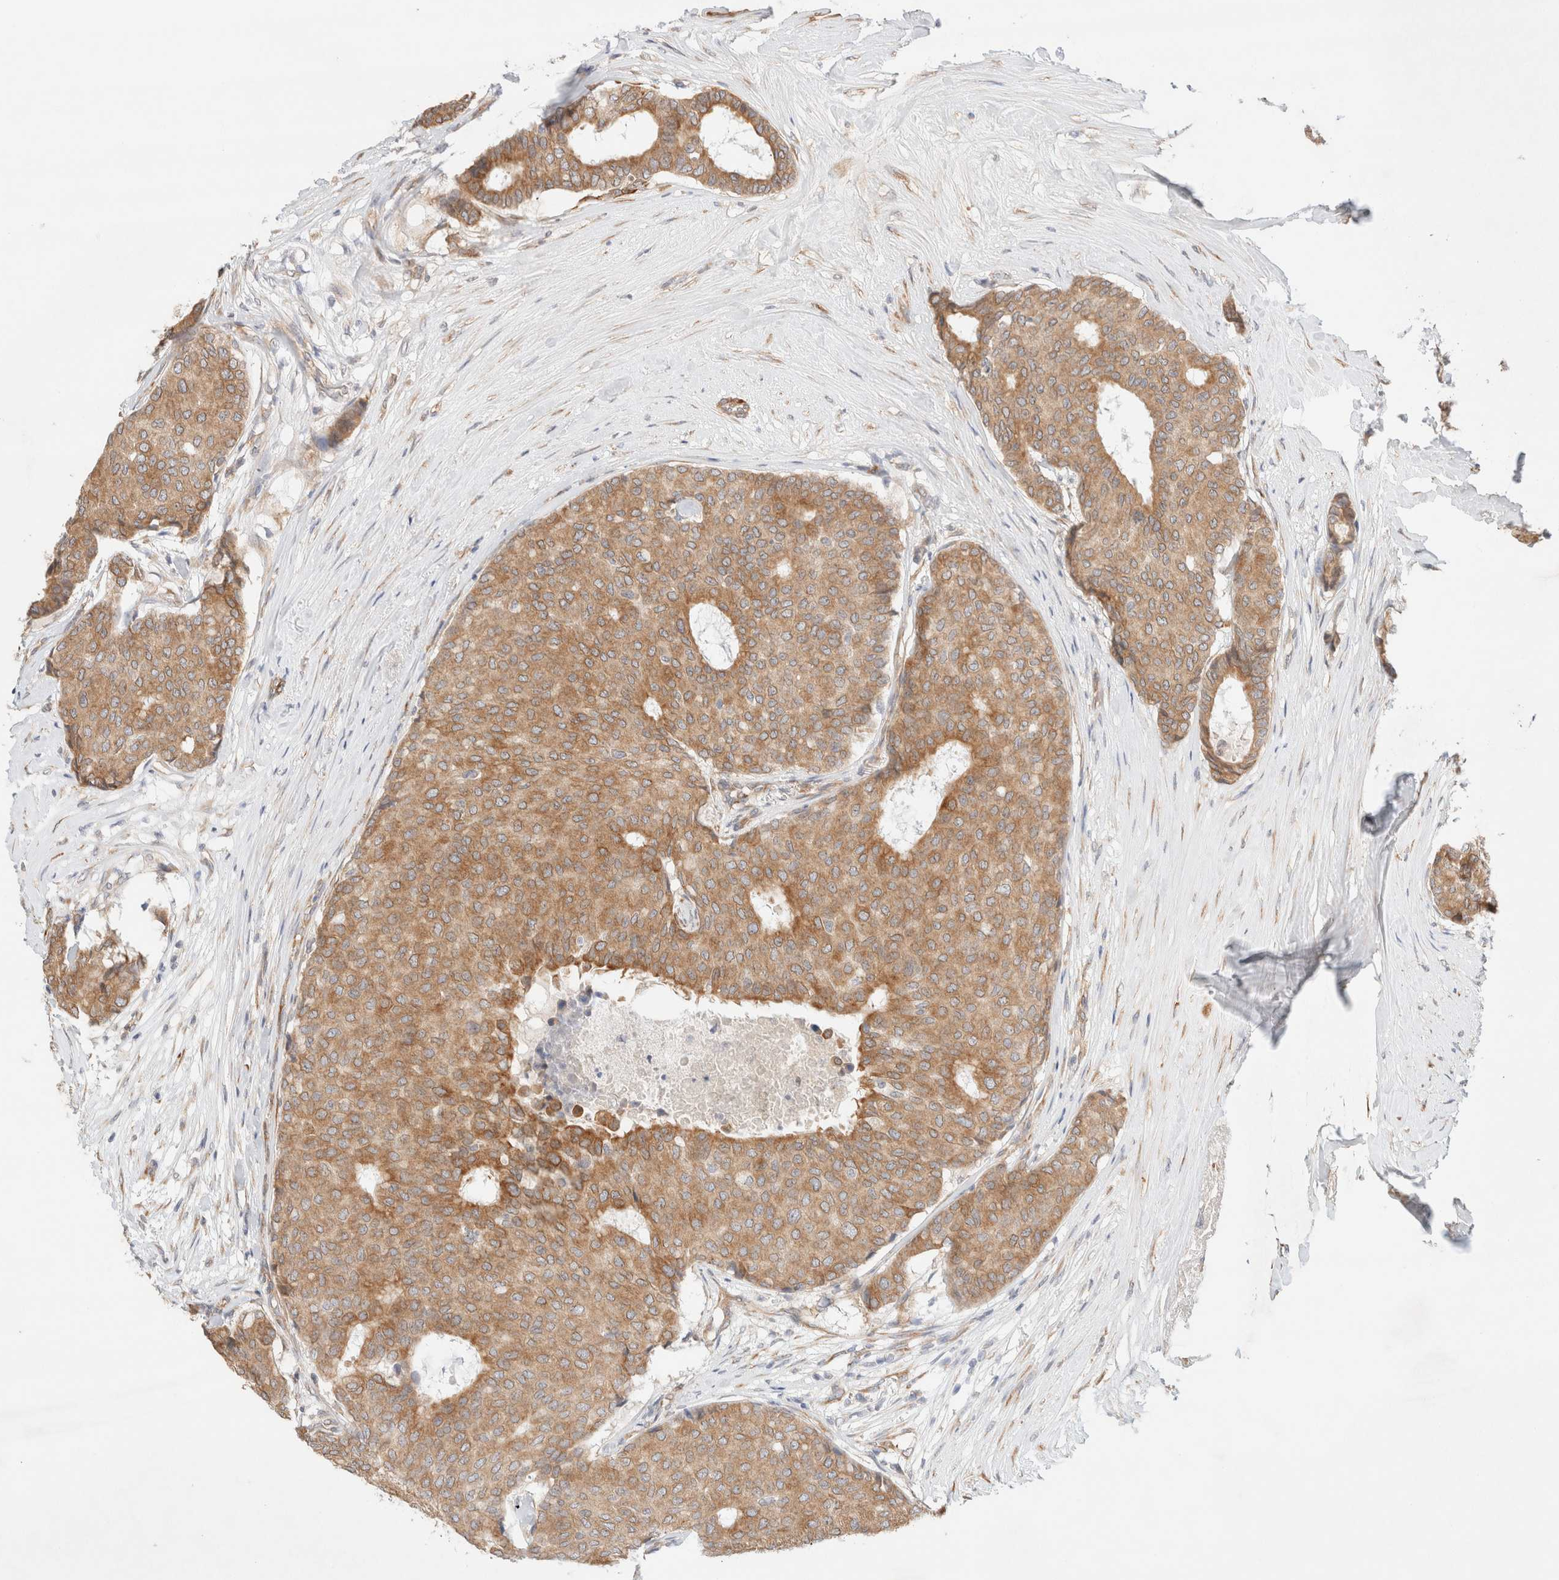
{"staining": {"intensity": "moderate", "quantity": ">75%", "location": "cytoplasmic/membranous"}, "tissue": "breast cancer", "cell_type": "Tumor cells", "image_type": "cancer", "snomed": [{"axis": "morphology", "description": "Duct carcinoma"}, {"axis": "topography", "description": "Breast"}], "caption": "An IHC image of tumor tissue is shown. Protein staining in brown highlights moderate cytoplasmic/membranous positivity in breast intraductal carcinoma within tumor cells.", "gene": "RRP15", "patient": {"sex": "female", "age": 75}}